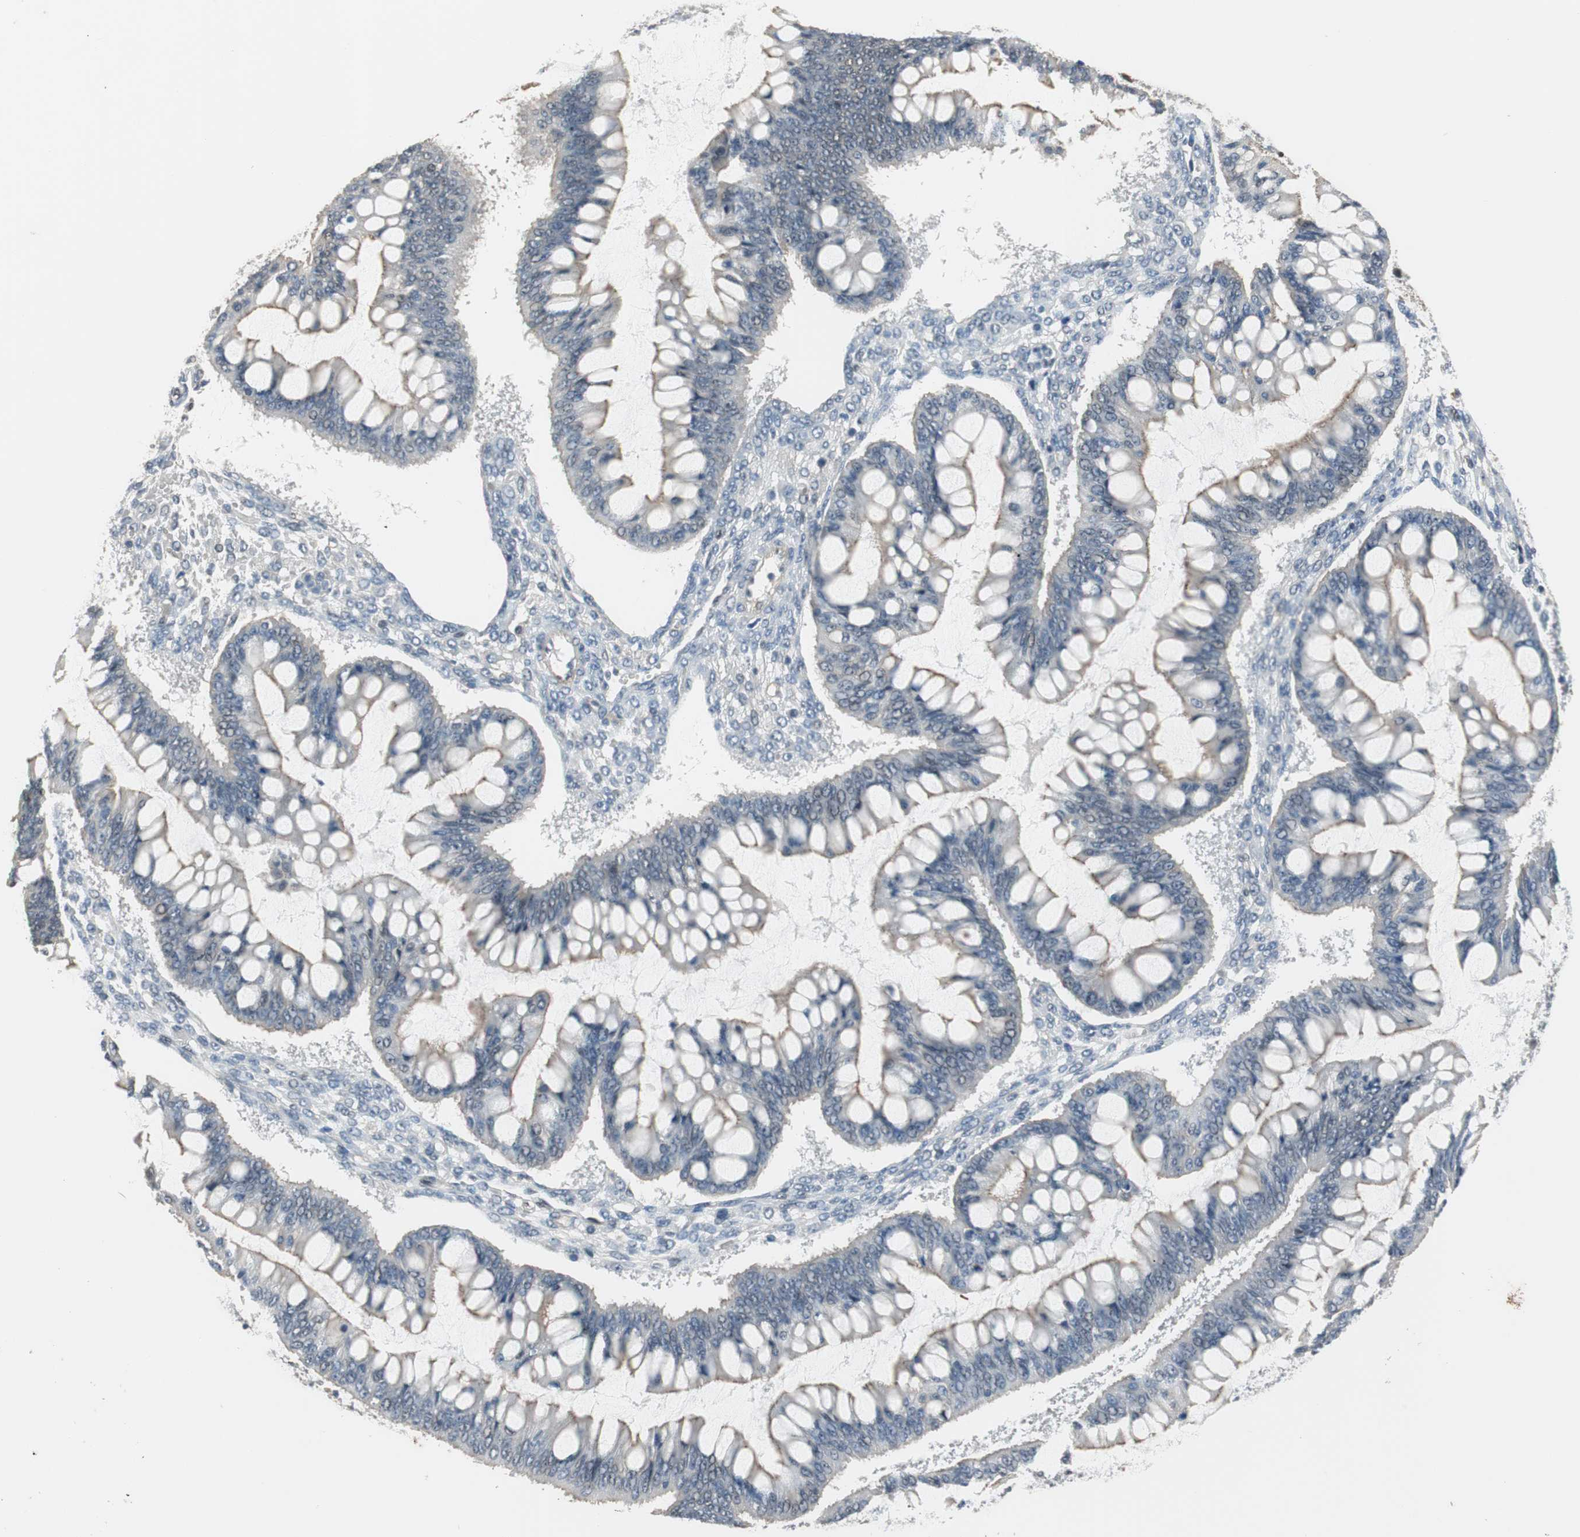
{"staining": {"intensity": "weak", "quantity": "<25%", "location": "cytoplasmic/membranous"}, "tissue": "ovarian cancer", "cell_type": "Tumor cells", "image_type": "cancer", "snomed": [{"axis": "morphology", "description": "Cystadenocarcinoma, mucinous, NOS"}, {"axis": "topography", "description": "Ovary"}], "caption": "Human ovarian cancer (mucinous cystadenocarcinoma) stained for a protein using immunohistochemistry reveals no positivity in tumor cells.", "gene": "PML", "patient": {"sex": "female", "age": 73}}